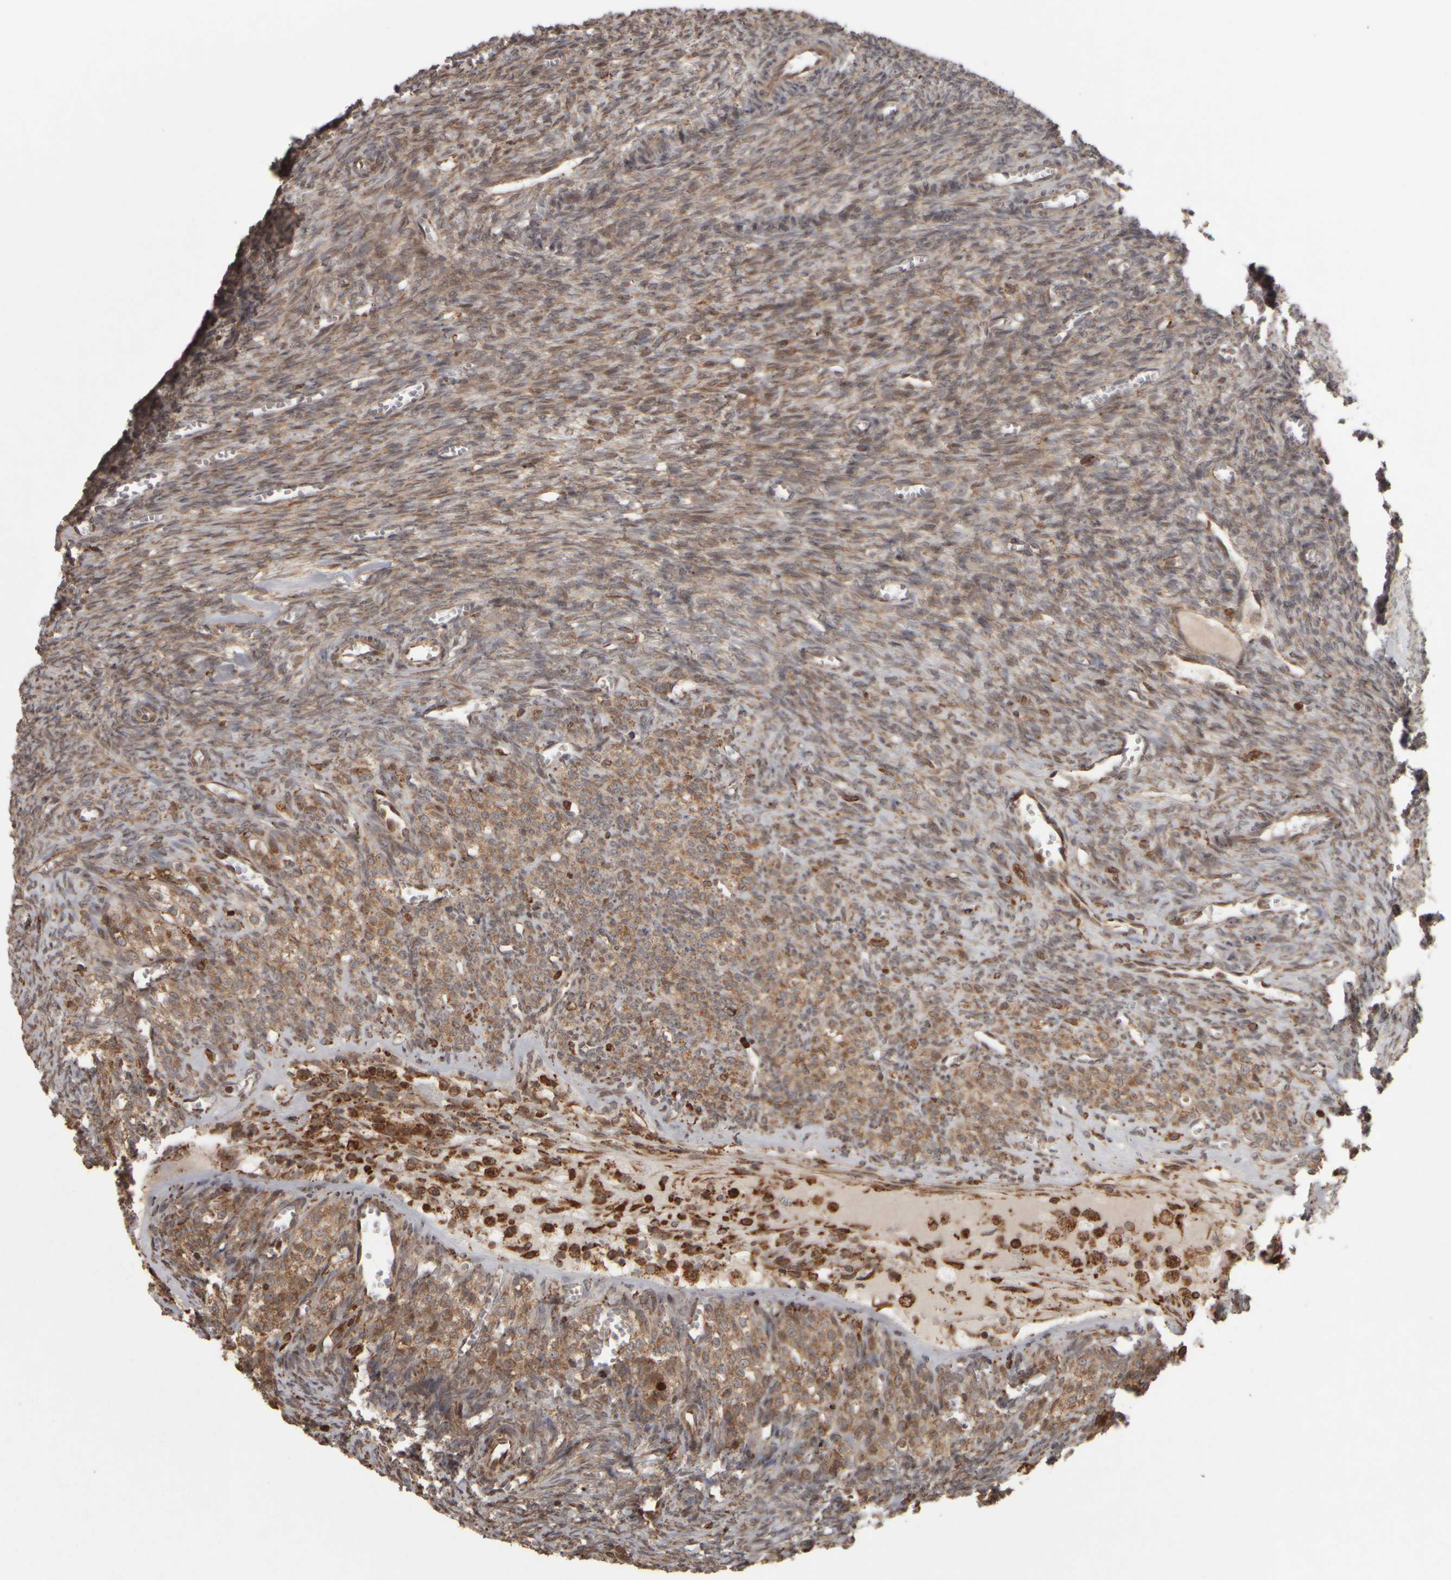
{"staining": {"intensity": "moderate", "quantity": ">75%", "location": "cytoplasmic/membranous"}, "tissue": "ovary", "cell_type": "Follicle cells", "image_type": "normal", "snomed": [{"axis": "morphology", "description": "Normal tissue, NOS"}, {"axis": "topography", "description": "Ovary"}], "caption": "This image exhibits benign ovary stained with IHC to label a protein in brown. The cytoplasmic/membranous of follicle cells show moderate positivity for the protein. Nuclei are counter-stained blue.", "gene": "AGBL3", "patient": {"sex": "female", "age": 27}}